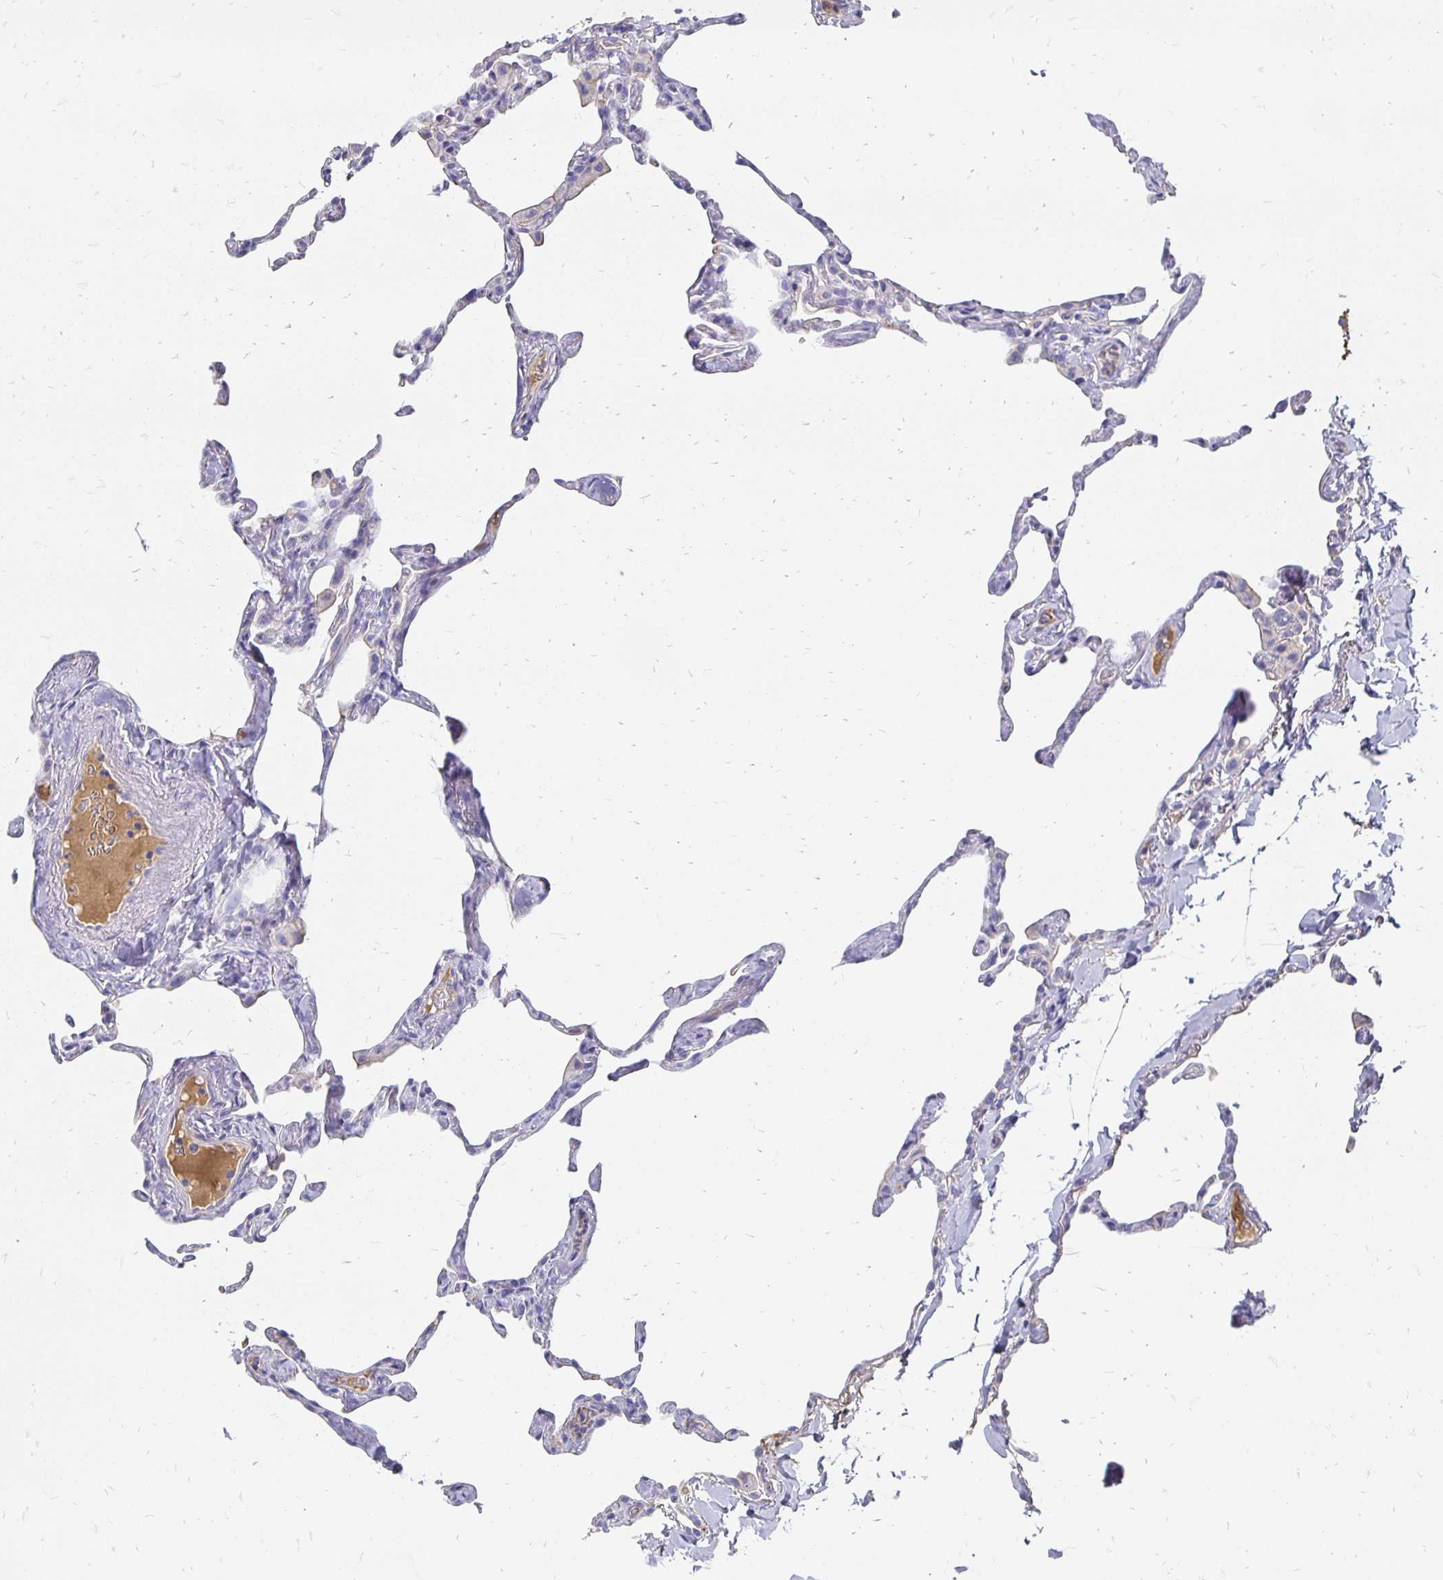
{"staining": {"intensity": "weak", "quantity": "<25%", "location": "cytoplasmic/membranous"}, "tissue": "lung", "cell_type": "Alveolar cells", "image_type": "normal", "snomed": [{"axis": "morphology", "description": "Normal tissue, NOS"}, {"axis": "topography", "description": "Lung"}], "caption": "The photomicrograph shows no significant staining in alveolar cells of lung.", "gene": "APOB", "patient": {"sex": "male", "age": 65}}